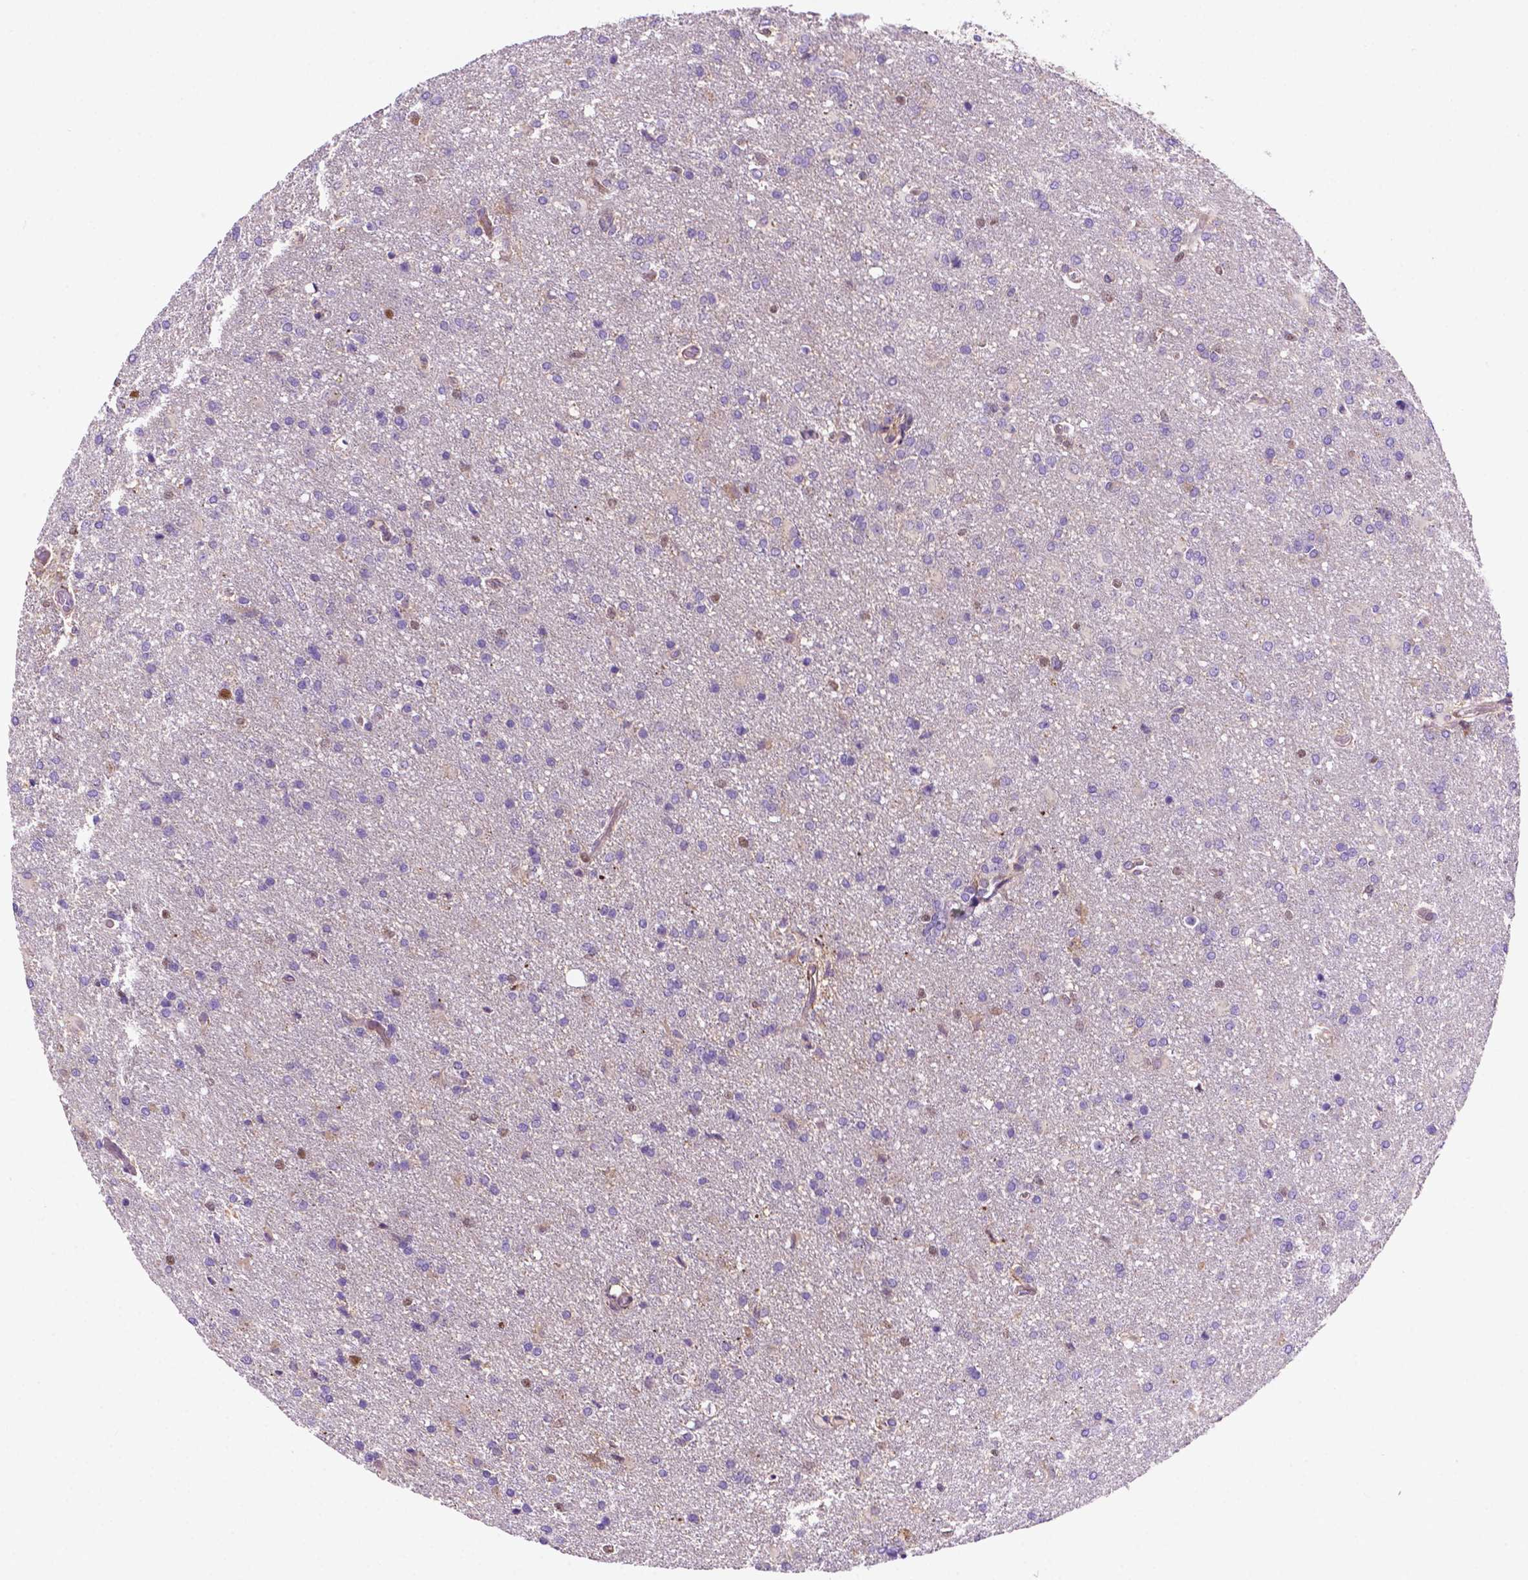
{"staining": {"intensity": "negative", "quantity": "none", "location": "none"}, "tissue": "glioma", "cell_type": "Tumor cells", "image_type": "cancer", "snomed": [{"axis": "morphology", "description": "Glioma, malignant, High grade"}, {"axis": "topography", "description": "Brain"}], "caption": "Immunohistochemistry (IHC) histopathology image of neoplastic tissue: high-grade glioma (malignant) stained with DAB (3,3'-diaminobenzidine) reveals no significant protein staining in tumor cells.", "gene": "DCN", "patient": {"sex": "male", "age": 68}}